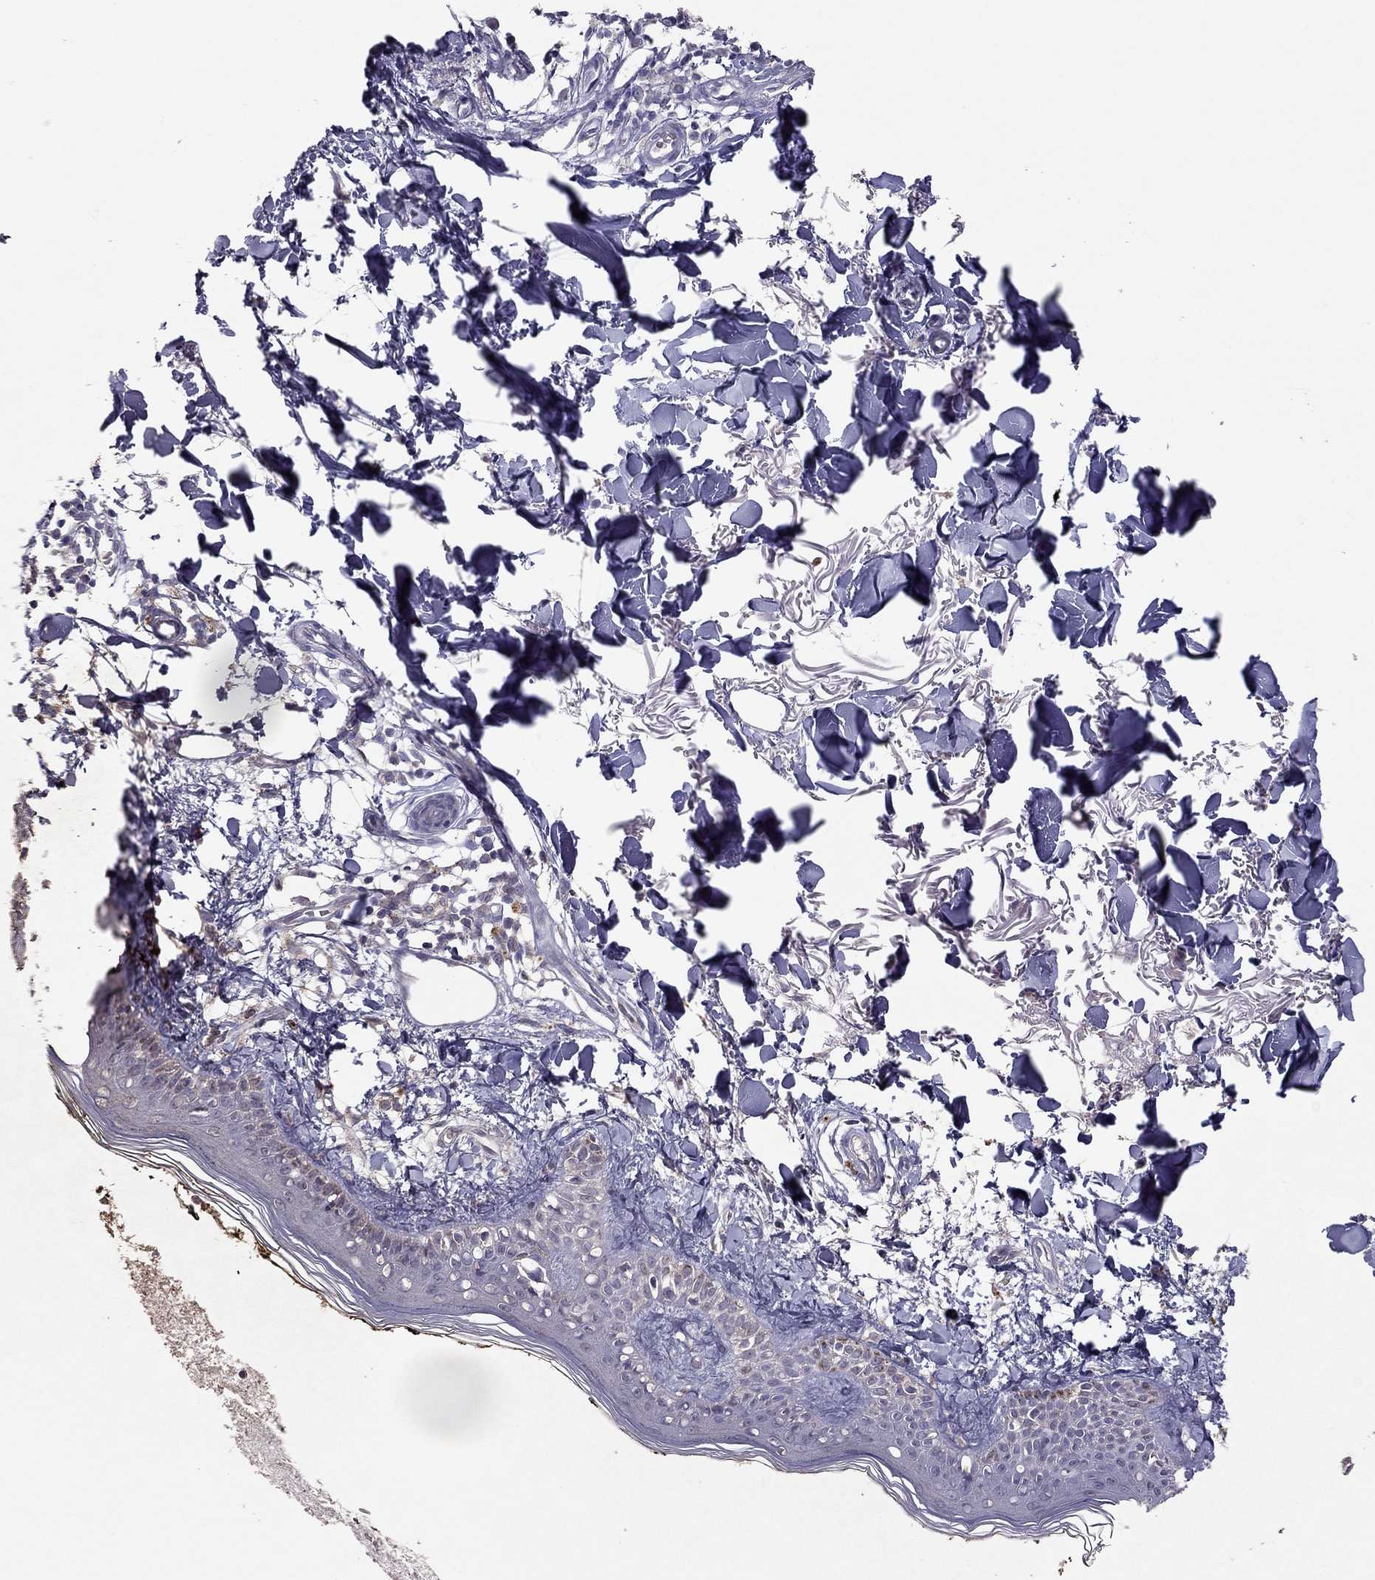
{"staining": {"intensity": "negative", "quantity": "none", "location": "none"}, "tissue": "skin", "cell_type": "Fibroblasts", "image_type": "normal", "snomed": [{"axis": "morphology", "description": "Normal tissue, NOS"}, {"axis": "topography", "description": "Skin"}], "caption": "The photomicrograph displays no staining of fibroblasts in benign skin.", "gene": "ADORA2A", "patient": {"sex": "male", "age": 76}}